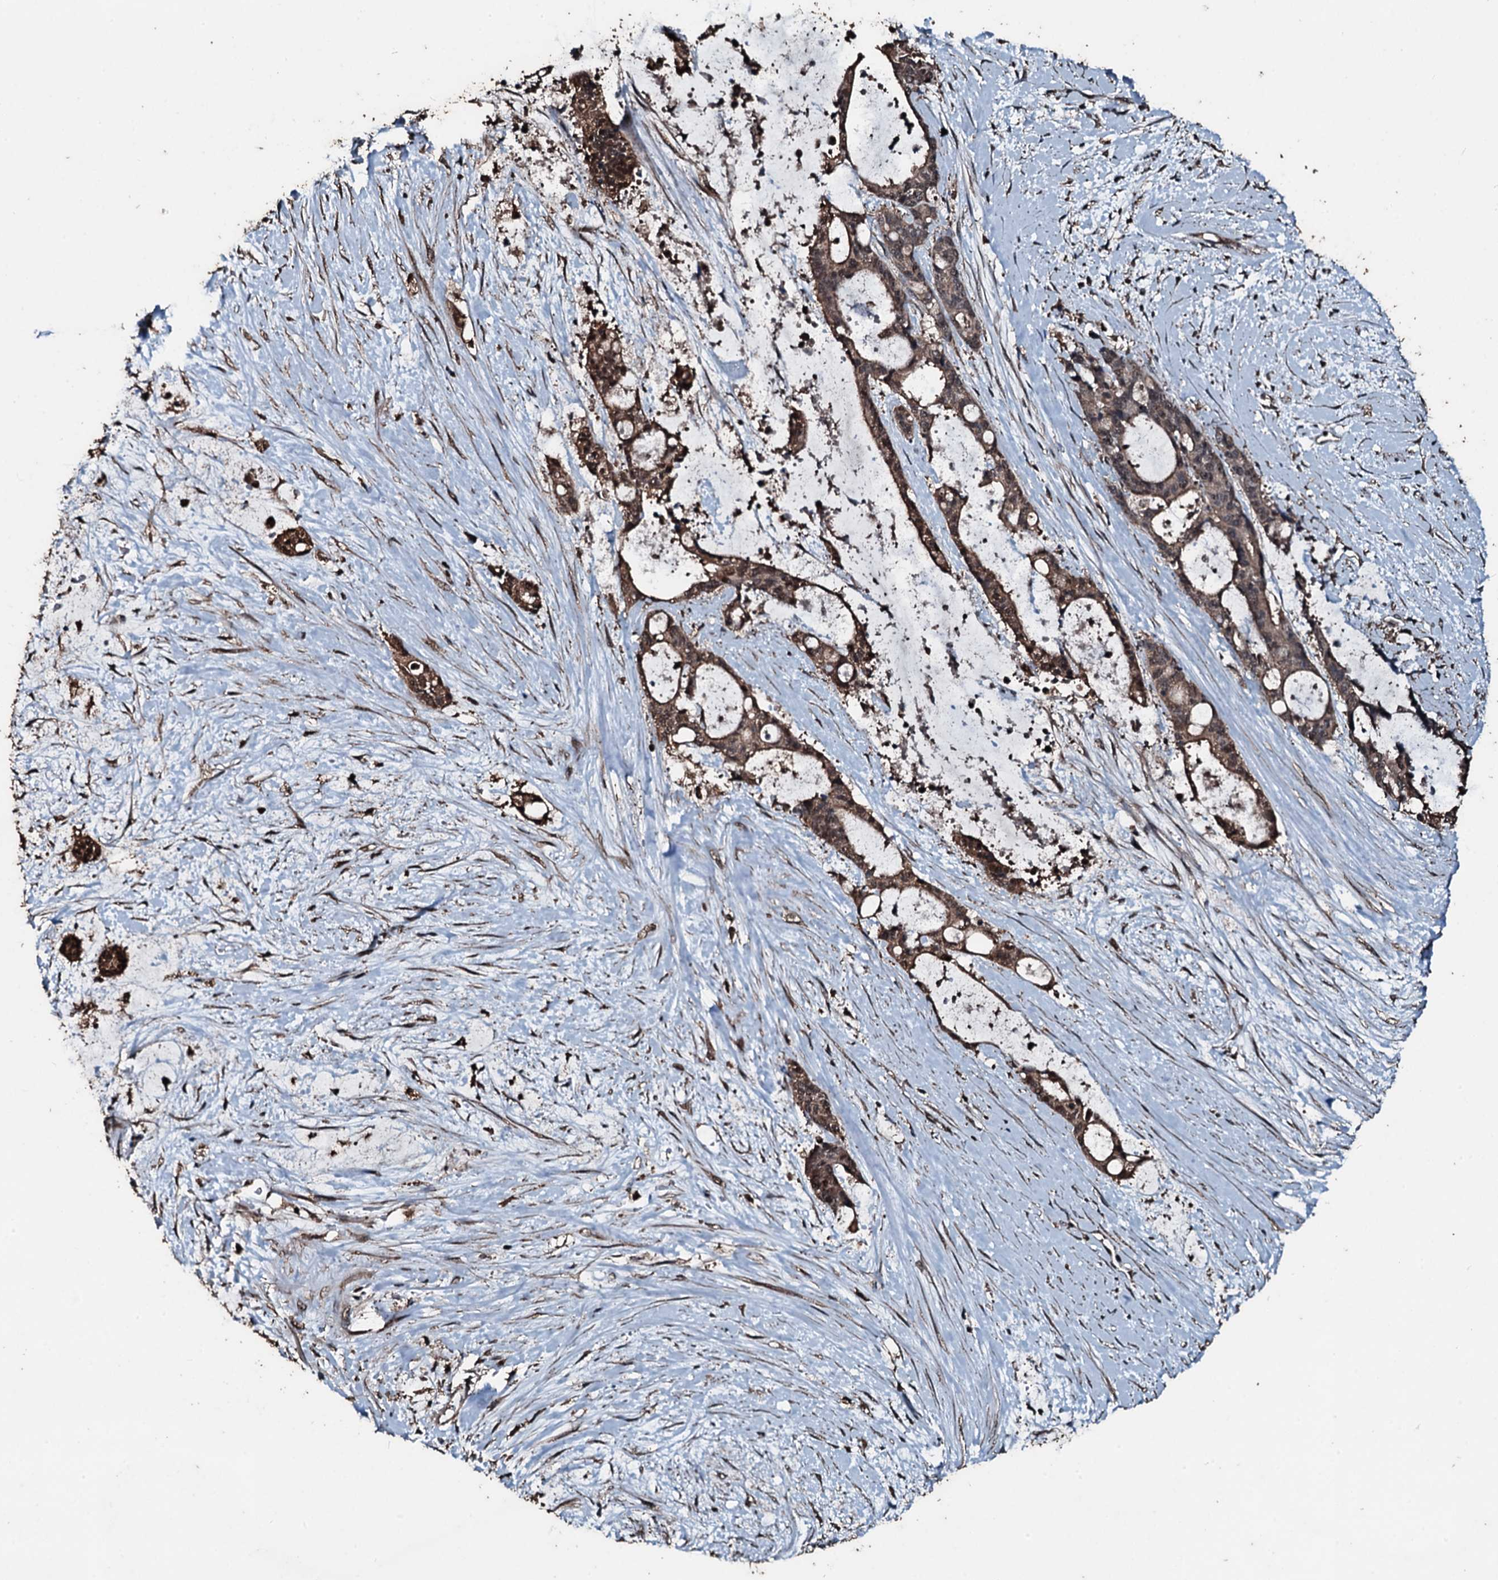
{"staining": {"intensity": "moderate", "quantity": ">75%", "location": "cytoplasmic/membranous,nuclear"}, "tissue": "liver cancer", "cell_type": "Tumor cells", "image_type": "cancer", "snomed": [{"axis": "morphology", "description": "Normal tissue, NOS"}, {"axis": "morphology", "description": "Cholangiocarcinoma"}, {"axis": "topography", "description": "Liver"}, {"axis": "topography", "description": "Peripheral nerve tissue"}], "caption": "Immunohistochemical staining of liver cancer (cholangiocarcinoma) demonstrates medium levels of moderate cytoplasmic/membranous and nuclear staining in approximately >75% of tumor cells.", "gene": "FAAP24", "patient": {"sex": "female", "age": 73}}